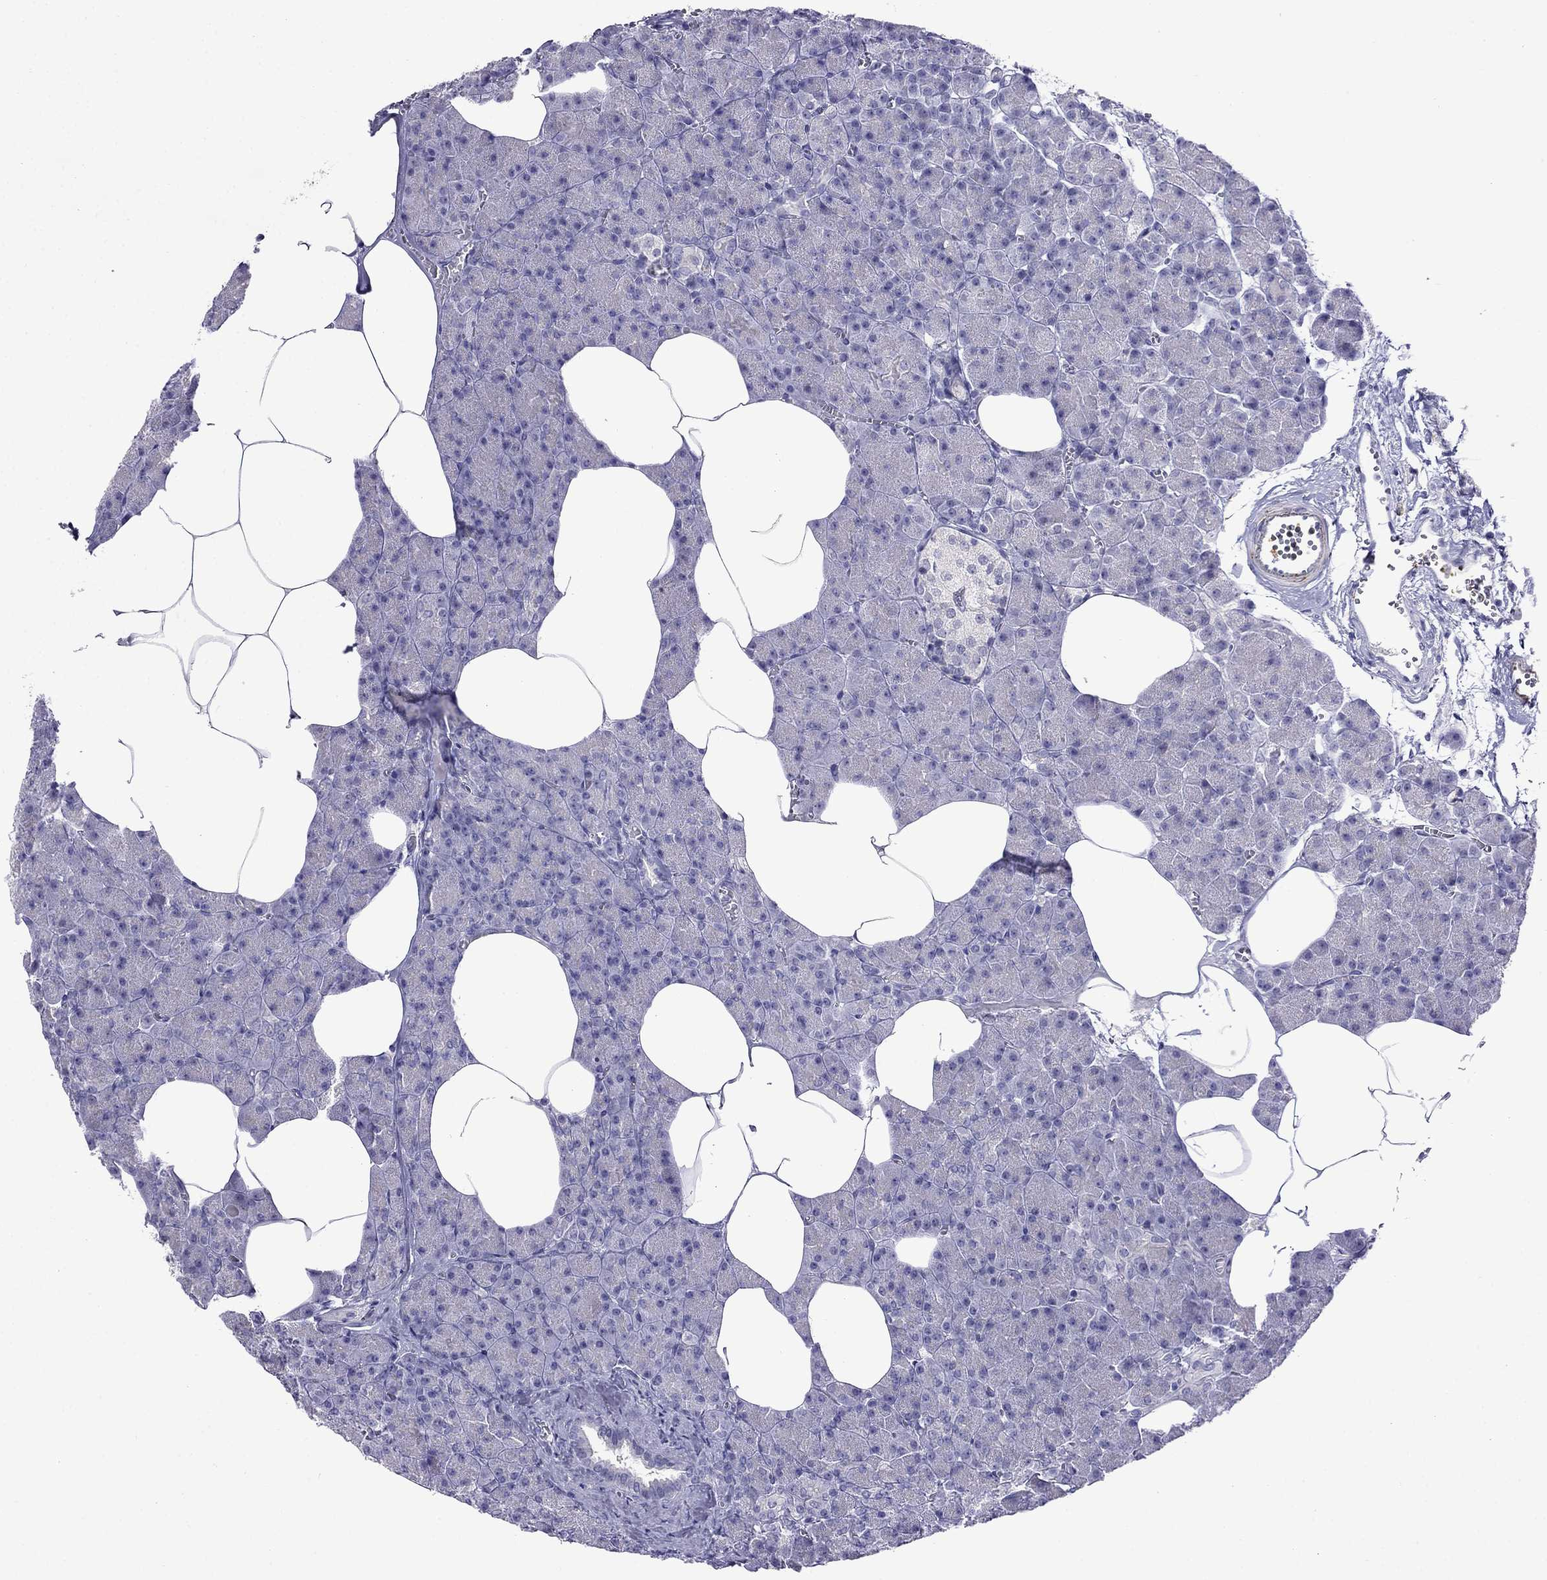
{"staining": {"intensity": "negative", "quantity": "none", "location": "none"}, "tissue": "pancreas", "cell_type": "Exocrine glandular cells", "image_type": "normal", "snomed": [{"axis": "morphology", "description": "Normal tissue, NOS"}, {"axis": "topography", "description": "Pancreas"}], "caption": "The image displays no significant expression in exocrine glandular cells of pancreas.", "gene": "MGP", "patient": {"sex": "female", "age": 45}}